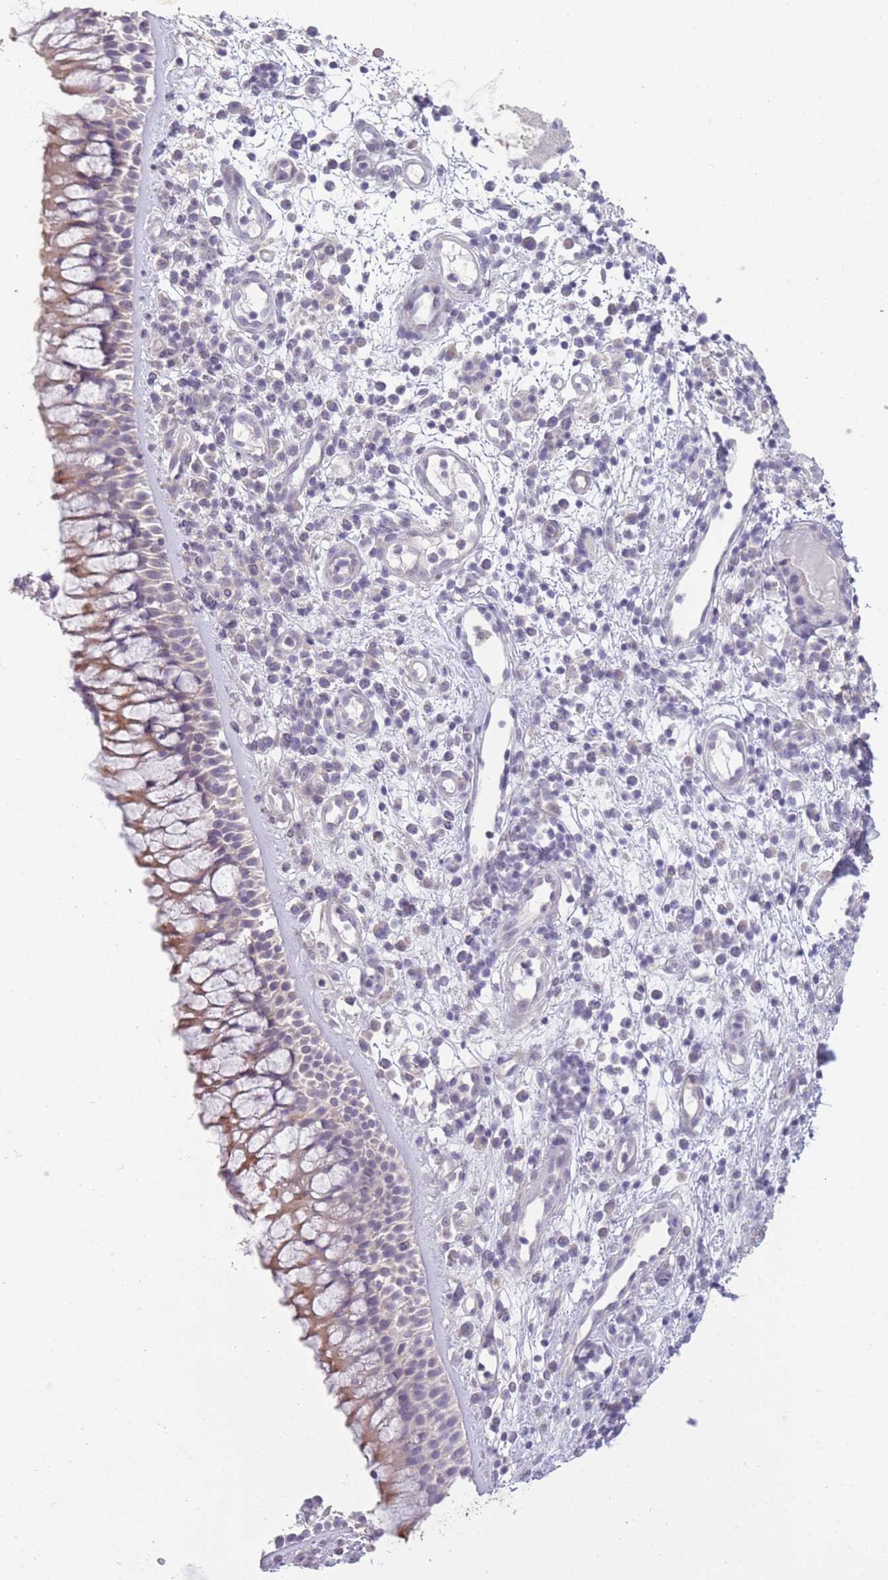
{"staining": {"intensity": "moderate", "quantity": "25%-75%", "location": "cytoplasmic/membranous"}, "tissue": "nasopharynx", "cell_type": "Respiratory epithelial cells", "image_type": "normal", "snomed": [{"axis": "morphology", "description": "Normal tissue, NOS"}, {"axis": "topography", "description": "Nasopharynx"}], "caption": "The immunohistochemical stain highlights moderate cytoplasmic/membranous staining in respiratory epithelial cells of unremarkable nasopharynx.", "gene": "ZBTB24", "patient": {"sex": "male", "age": 63}}